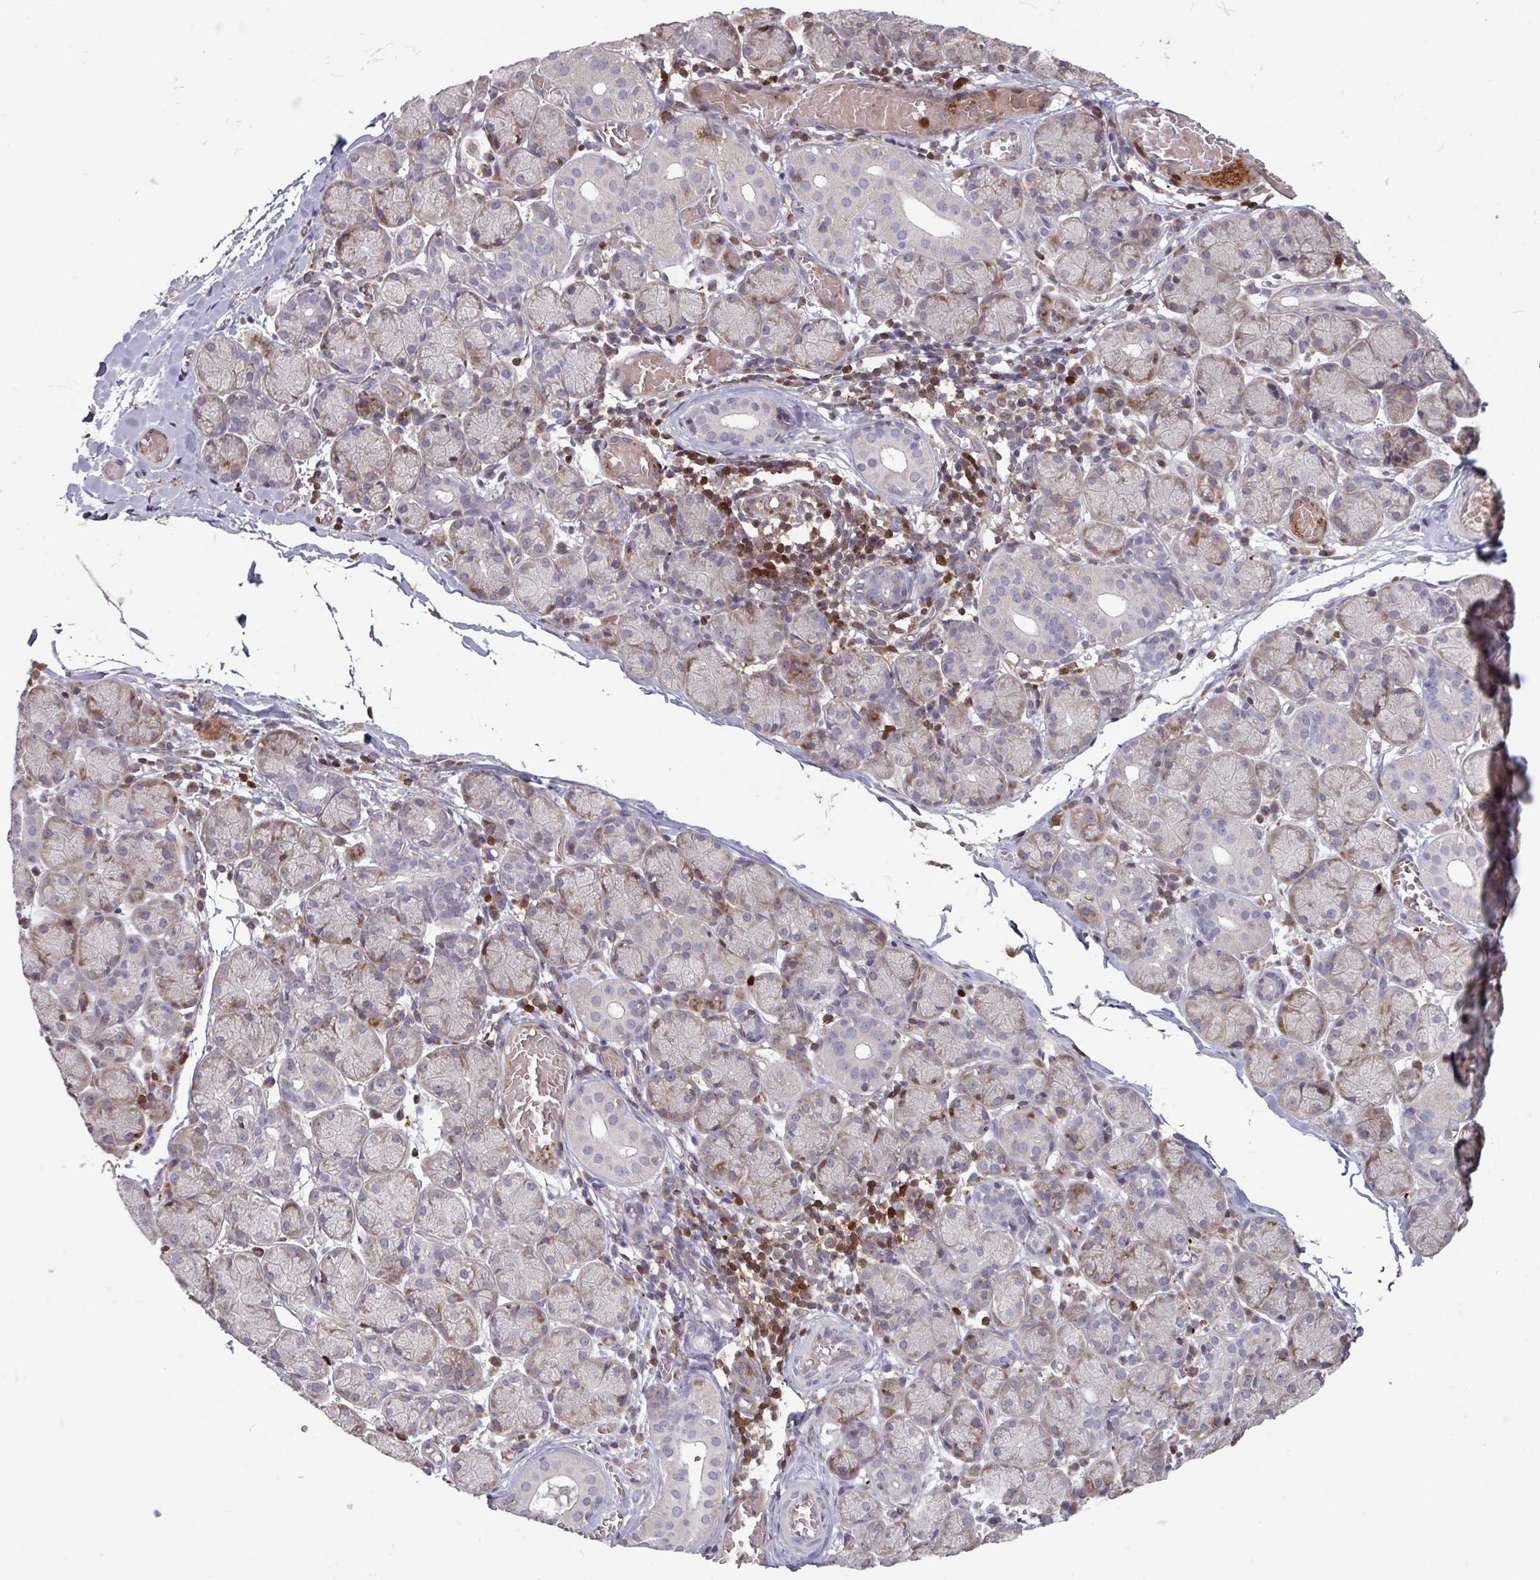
{"staining": {"intensity": "moderate", "quantity": "25%-75%", "location": "cytoplasmic/membranous"}, "tissue": "salivary gland", "cell_type": "Glandular cells", "image_type": "normal", "snomed": [{"axis": "morphology", "description": "Normal tissue, NOS"}, {"axis": "topography", "description": "Salivary gland"}], "caption": "Brown immunohistochemical staining in normal human salivary gland shows moderate cytoplasmic/membranous expression in about 25%-75% of glandular cells.", "gene": "SEC61G", "patient": {"sex": "female", "age": 24}}